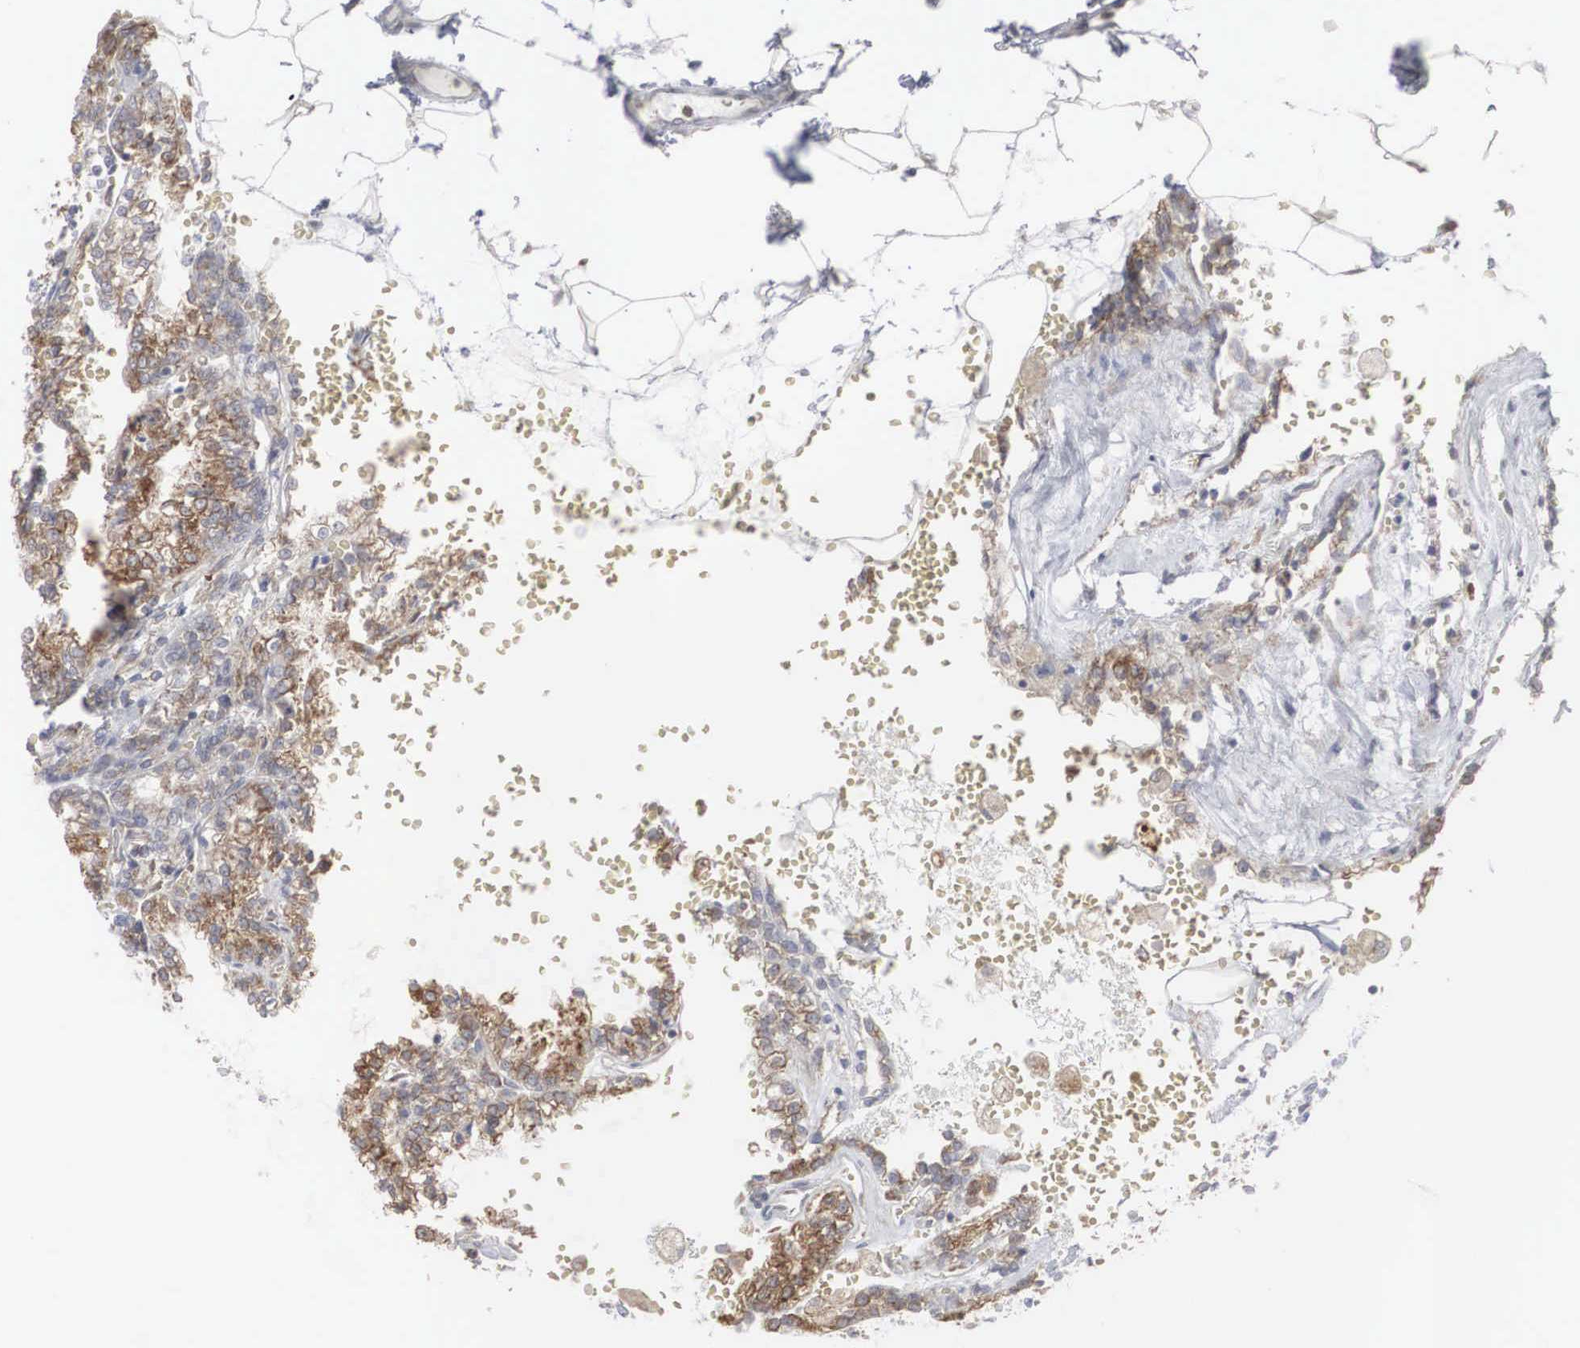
{"staining": {"intensity": "moderate", "quantity": "25%-75%", "location": "cytoplasmic/membranous"}, "tissue": "renal cancer", "cell_type": "Tumor cells", "image_type": "cancer", "snomed": [{"axis": "morphology", "description": "Adenocarcinoma, NOS"}, {"axis": "topography", "description": "Kidney"}], "caption": "Renal cancer stained with immunohistochemistry displays moderate cytoplasmic/membranous expression in about 25%-75% of tumor cells.", "gene": "MIA2", "patient": {"sex": "female", "age": 56}}